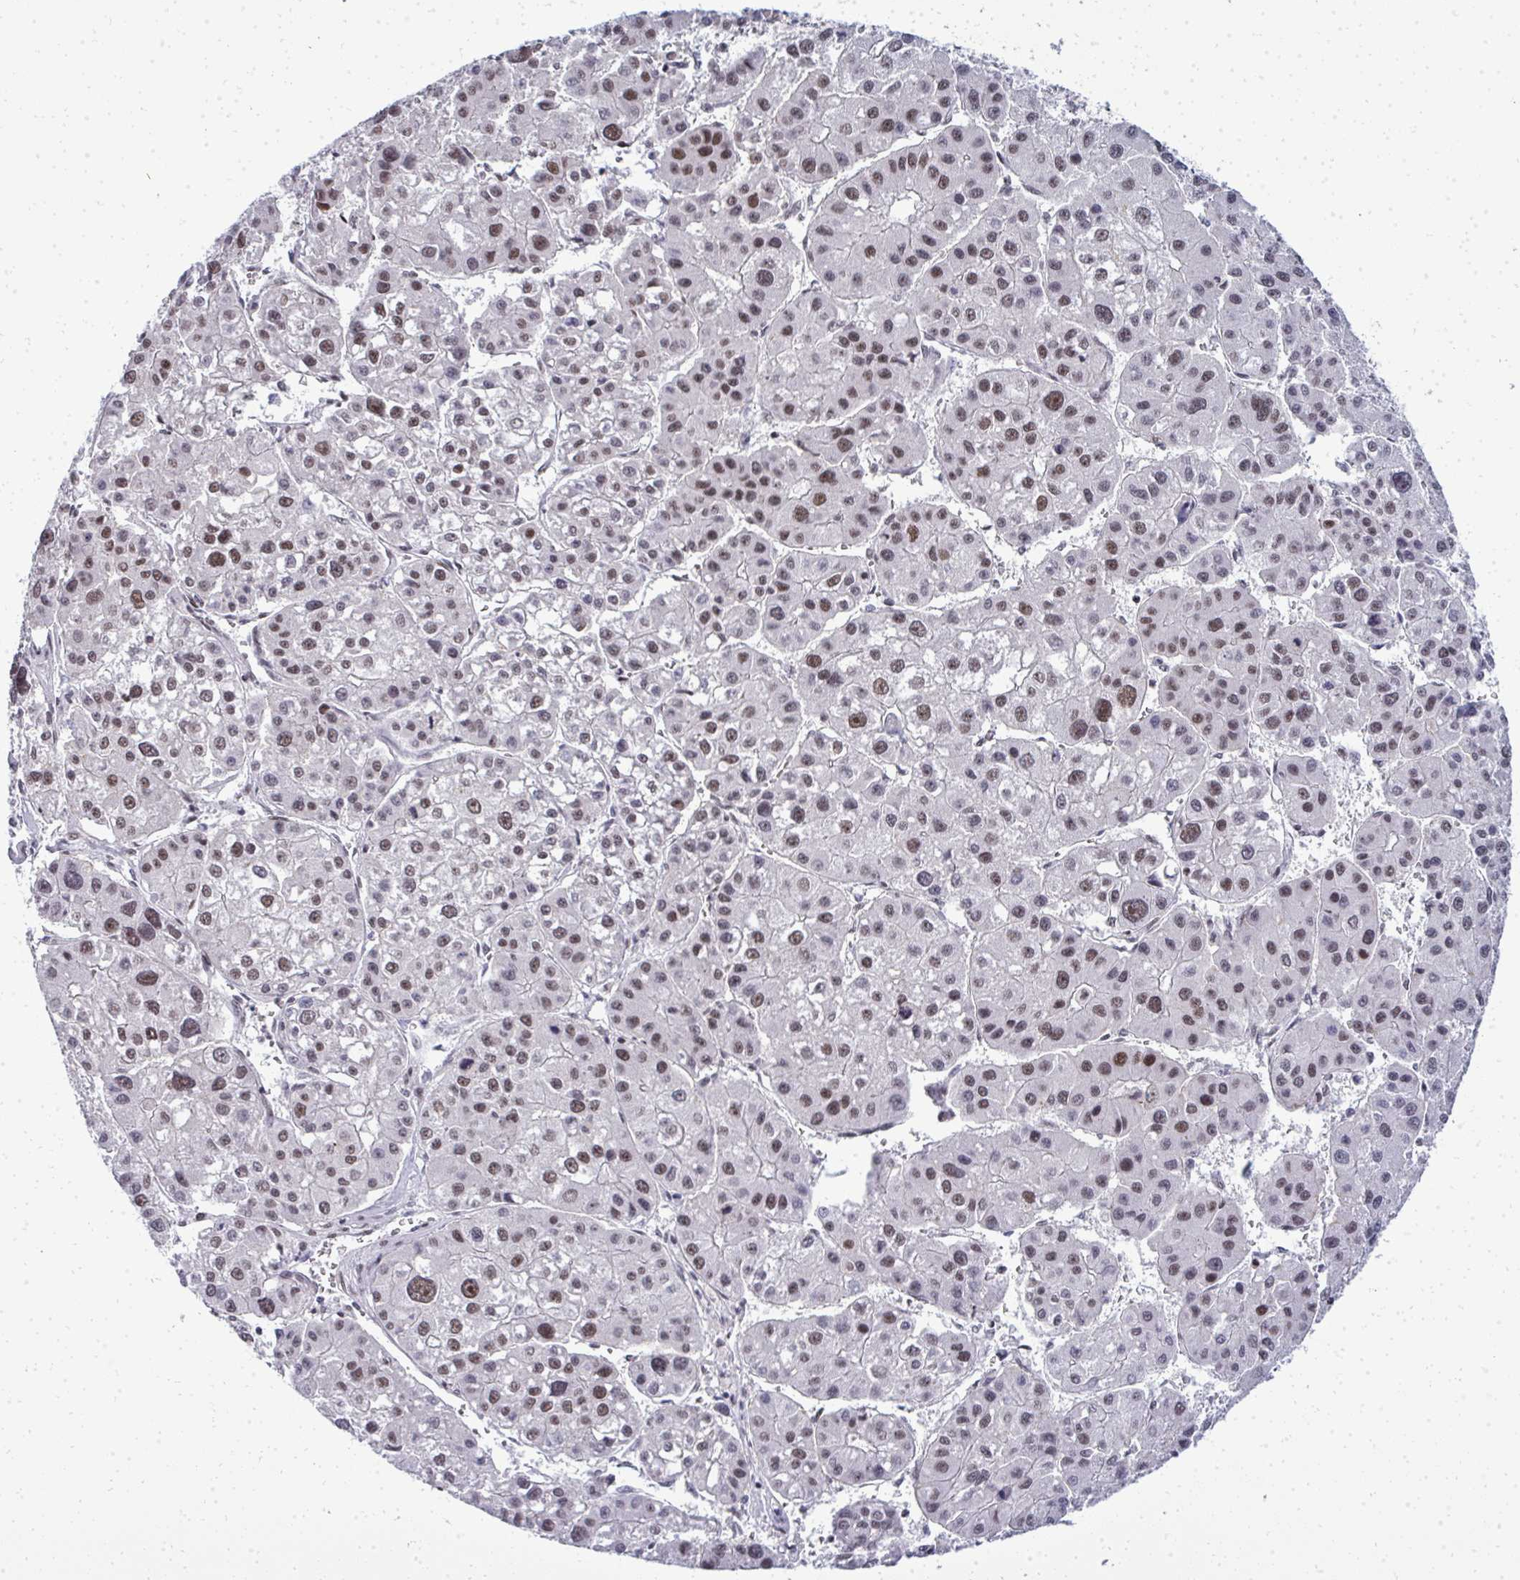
{"staining": {"intensity": "moderate", "quantity": "25%-75%", "location": "nuclear"}, "tissue": "liver cancer", "cell_type": "Tumor cells", "image_type": "cancer", "snomed": [{"axis": "morphology", "description": "Carcinoma, Hepatocellular, NOS"}, {"axis": "topography", "description": "Liver"}], "caption": "IHC (DAB (3,3'-diaminobenzidine)) staining of liver cancer (hepatocellular carcinoma) shows moderate nuclear protein staining in approximately 25%-75% of tumor cells.", "gene": "SIRT7", "patient": {"sex": "male", "age": 73}}